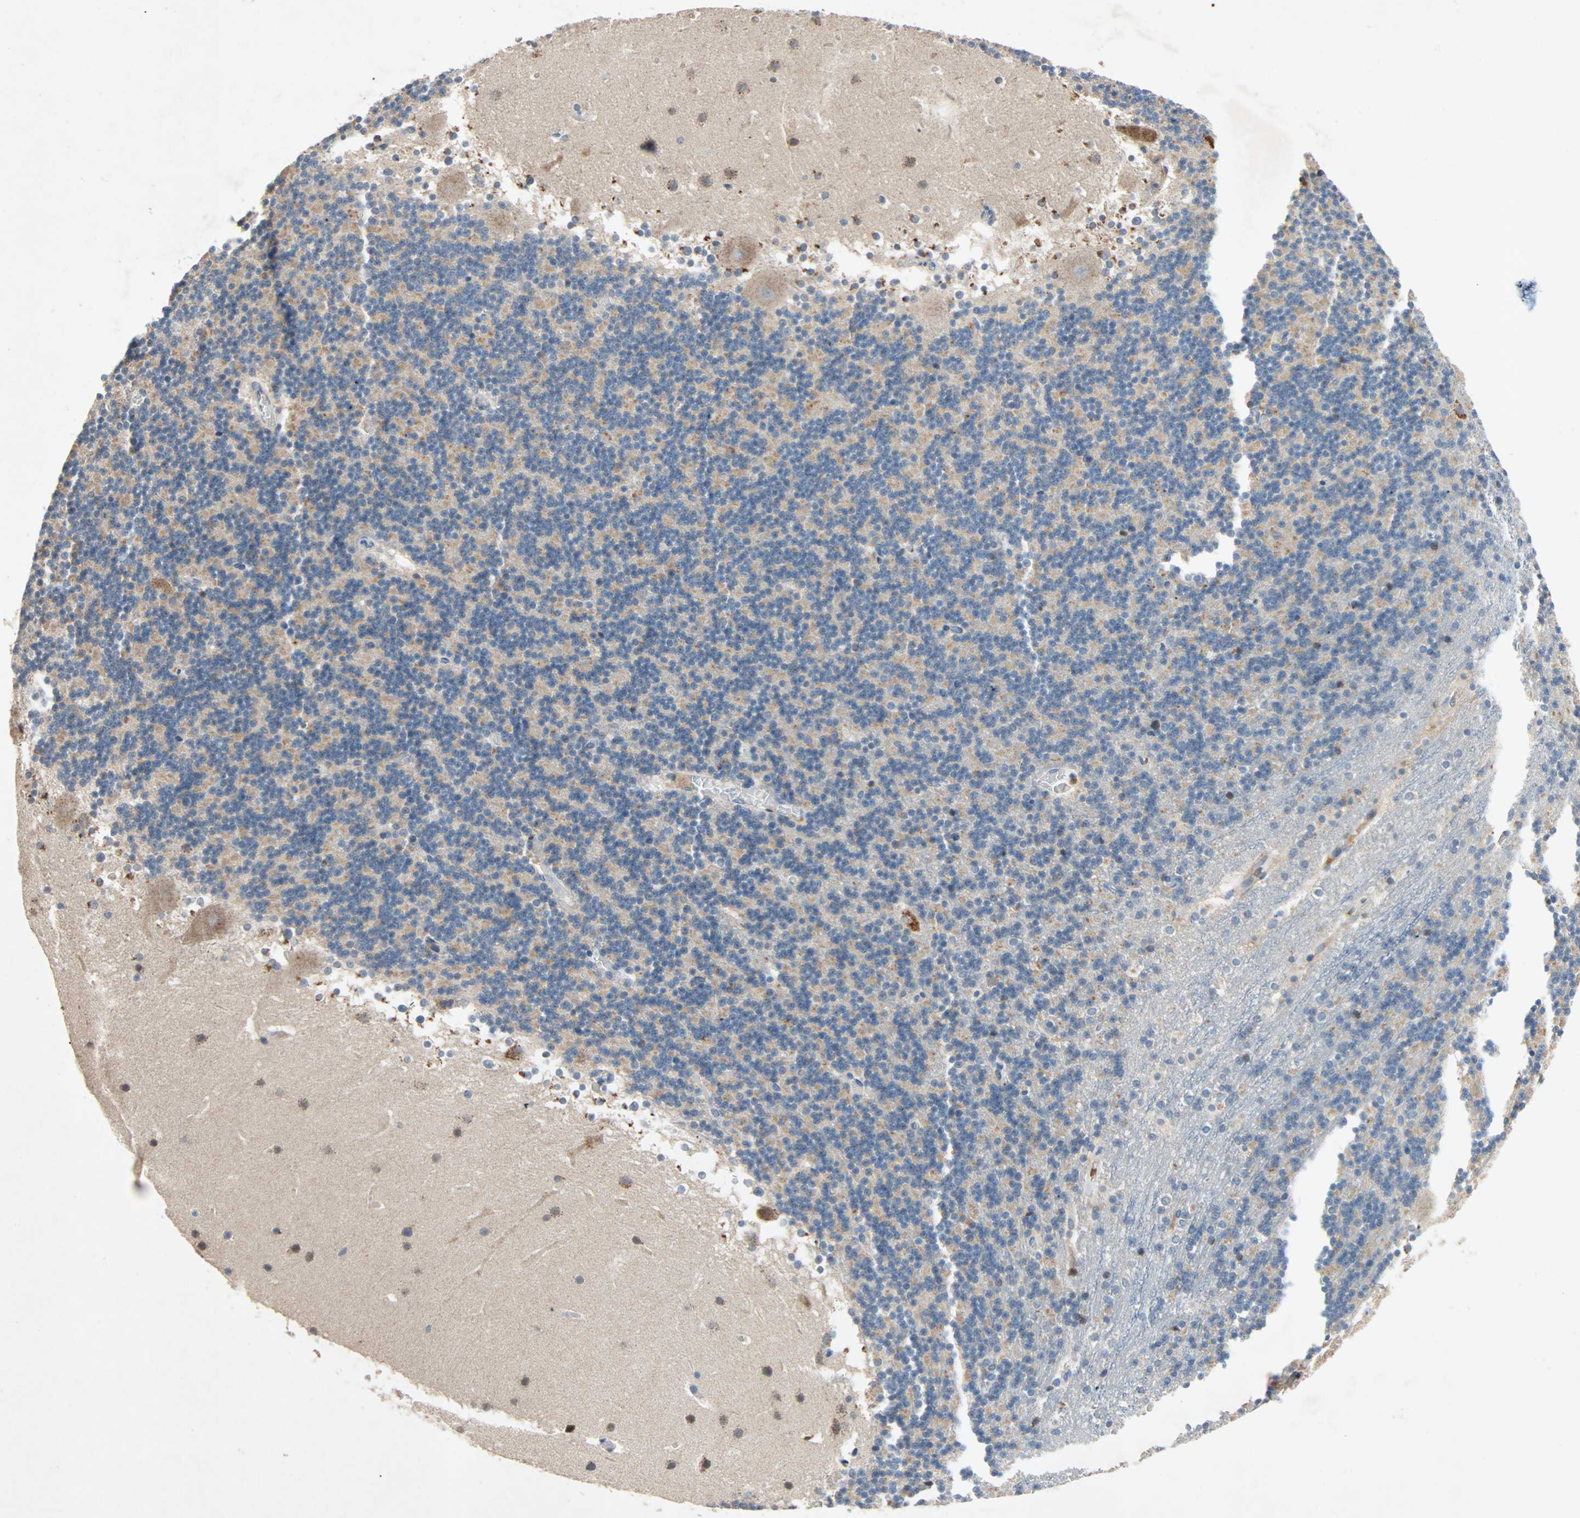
{"staining": {"intensity": "moderate", "quantity": "25%-75%", "location": "cytoplasmic/membranous"}, "tissue": "cerebellum", "cell_type": "Cells in granular layer", "image_type": "normal", "snomed": [{"axis": "morphology", "description": "Normal tissue, NOS"}, {"axis": "topography", "description": "Cerebellum"}], "caption": "Immunohistochemistry (DAB) staining of benign human cerebellum displays moderate cytoplasmic/membranous protein expression in about 25%-75% of cells in granular layer. The staining was performed using DAB (3,3'-diaminobenzidine), with brown indicating positive protein expression. Nuclei are stained blue with hematoxylin.", "gene": "XYLT1", "patient": {"sex": "male", "age": 45}}